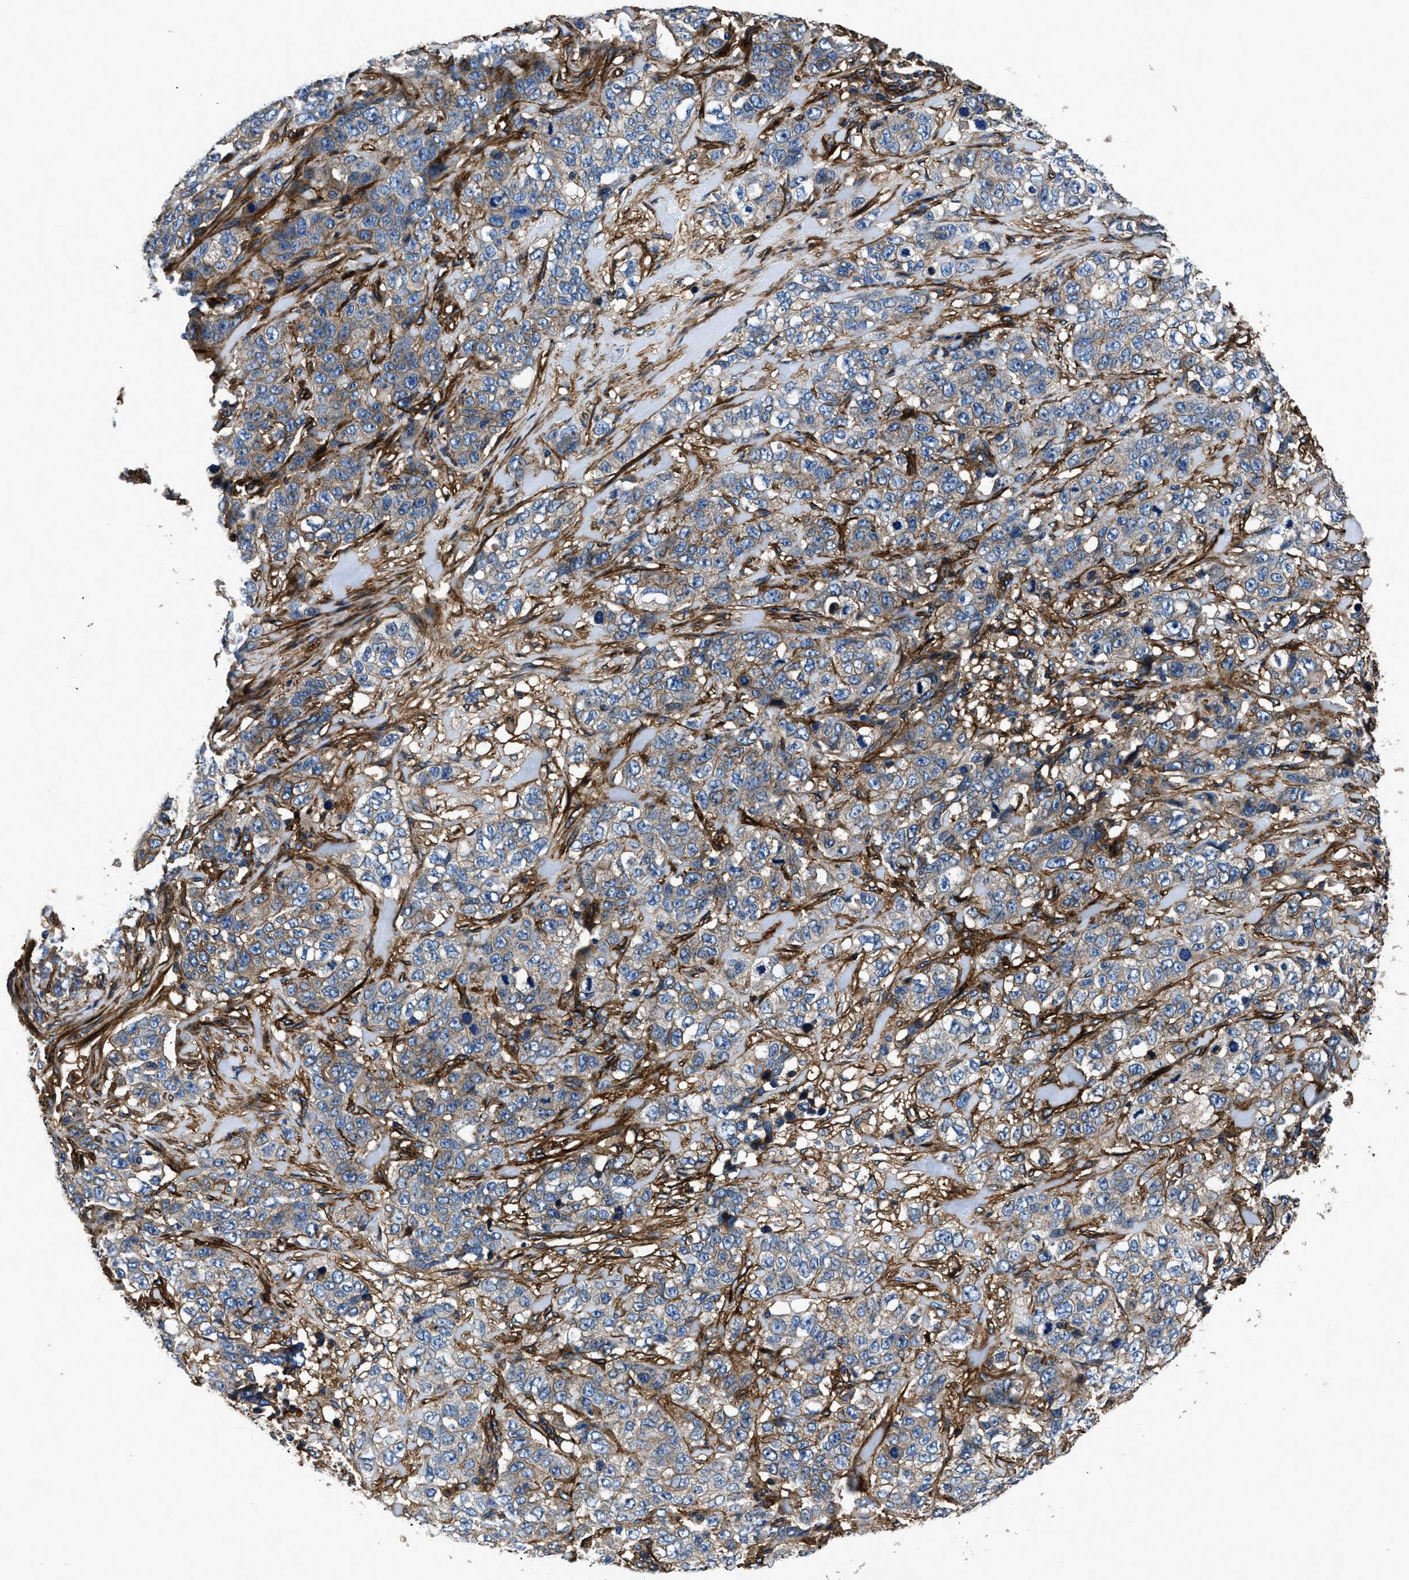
{"staining": {"intensity": "weak", "quantity": "<25%", "location": "cytoplasmic/membranous"}, "tissue": "stomach cancer", "cell_type": "Tumor cells", "image_type": "cancer", "snomed": [{"axis": "morphology", "description": "Adenocarcinoma, NOS"}, {"axis": "topography", "description": "Stomach"}], "caption": "The histopathology image demonstrates no staining of tumor cells in stomach adenocarcinoma.", "gene": "CD276", "patient": {"sex": "male", "age": 48}}